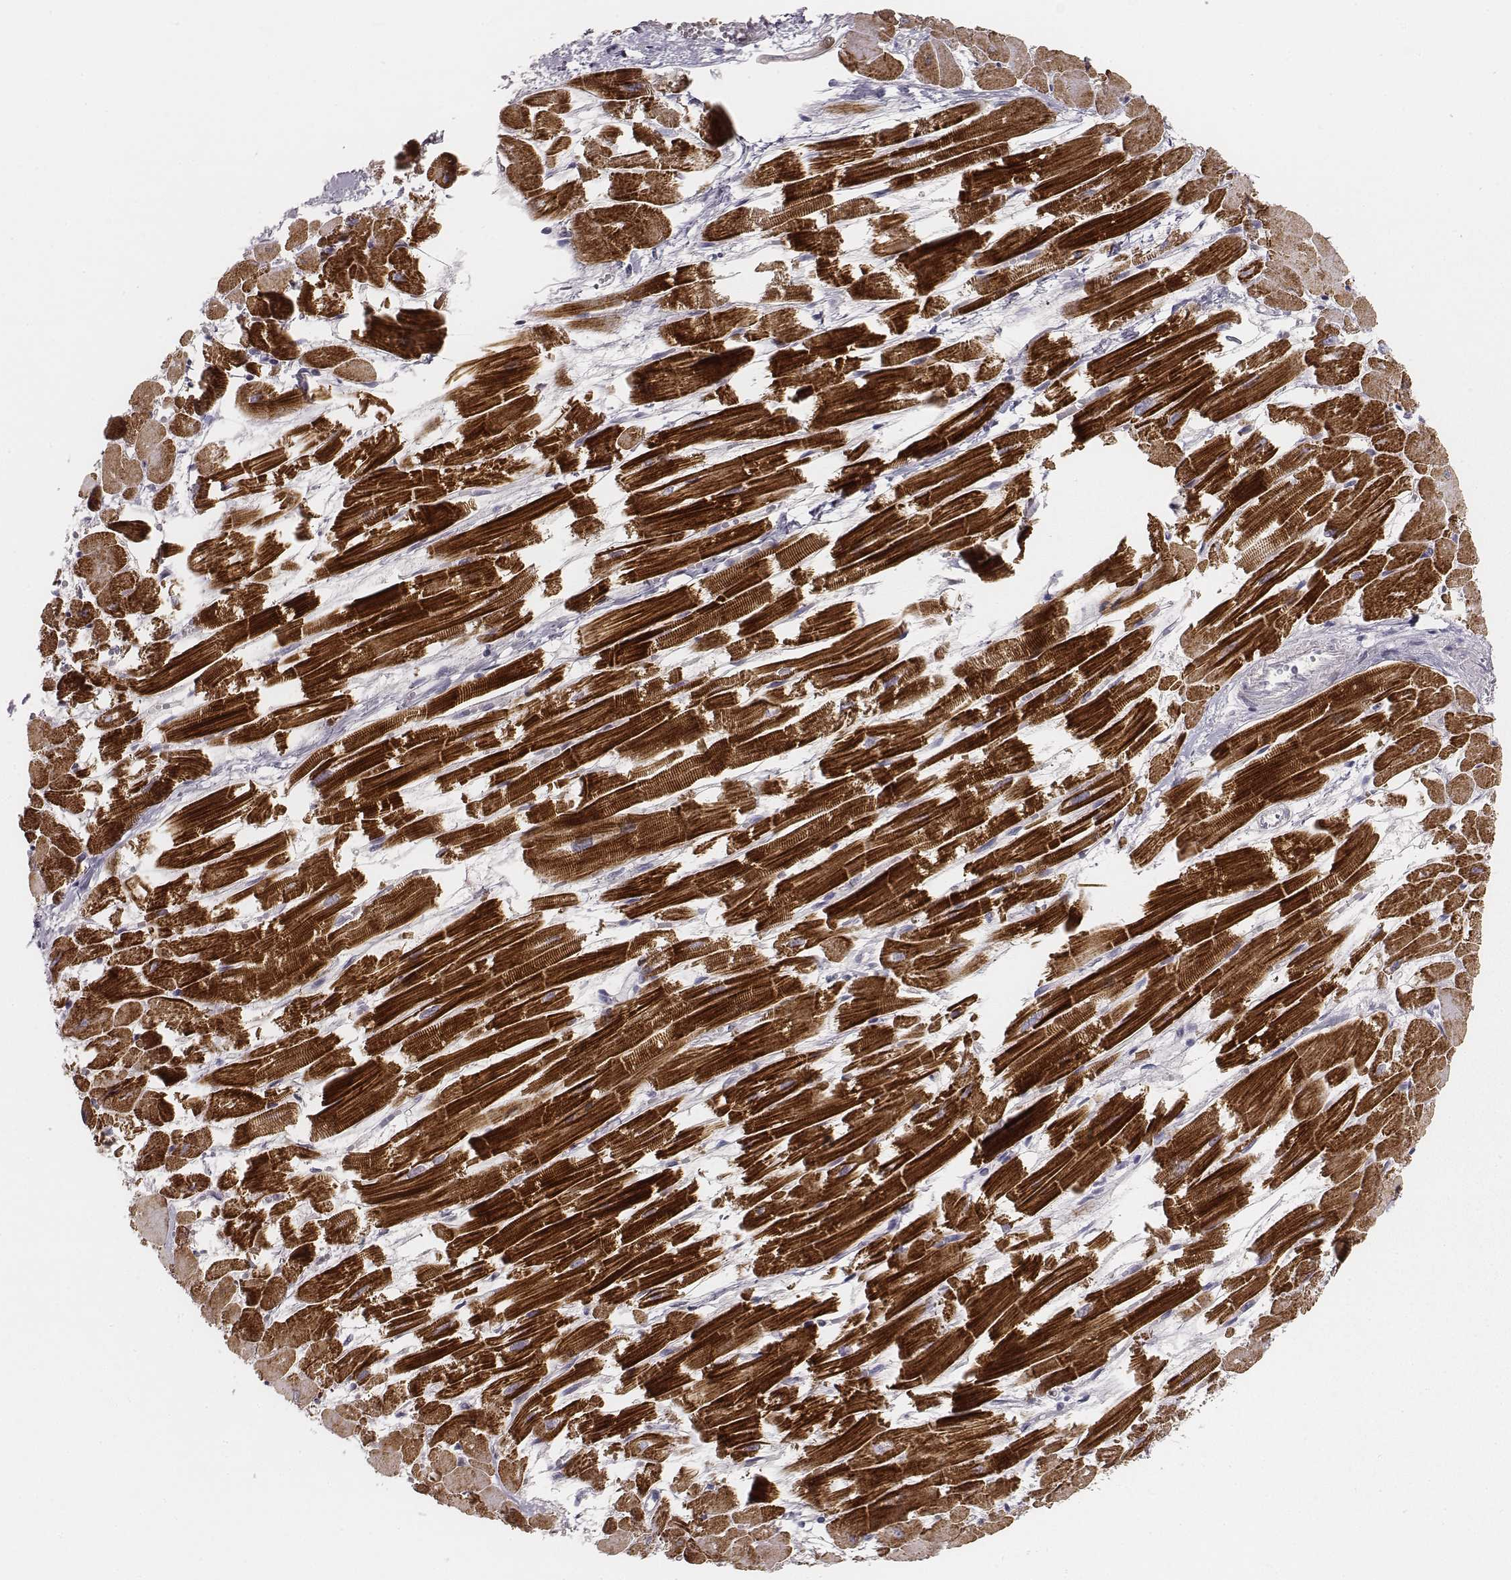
{"staining": {"intensity": "strong", "quantity": ">75%", "location": "cytoplasmic/membranous"}, "tissue": "heart muscle", "cell_type": "Cardiomyocytes", "image_type": "normal", "snomed": [{"axis": "morphology", "description": "Normal tissue, NOS"}, {"axis": "topography", "description": "Heart"}], "caption": "Immunohistochemical staining of benign heart muscle demonstrates strong cytoplasmic/membranous protein expression in approximately >75% of cardiomyocytes.", "gene": "MYH6", "patient": {"sex": "female", "age": 52}}